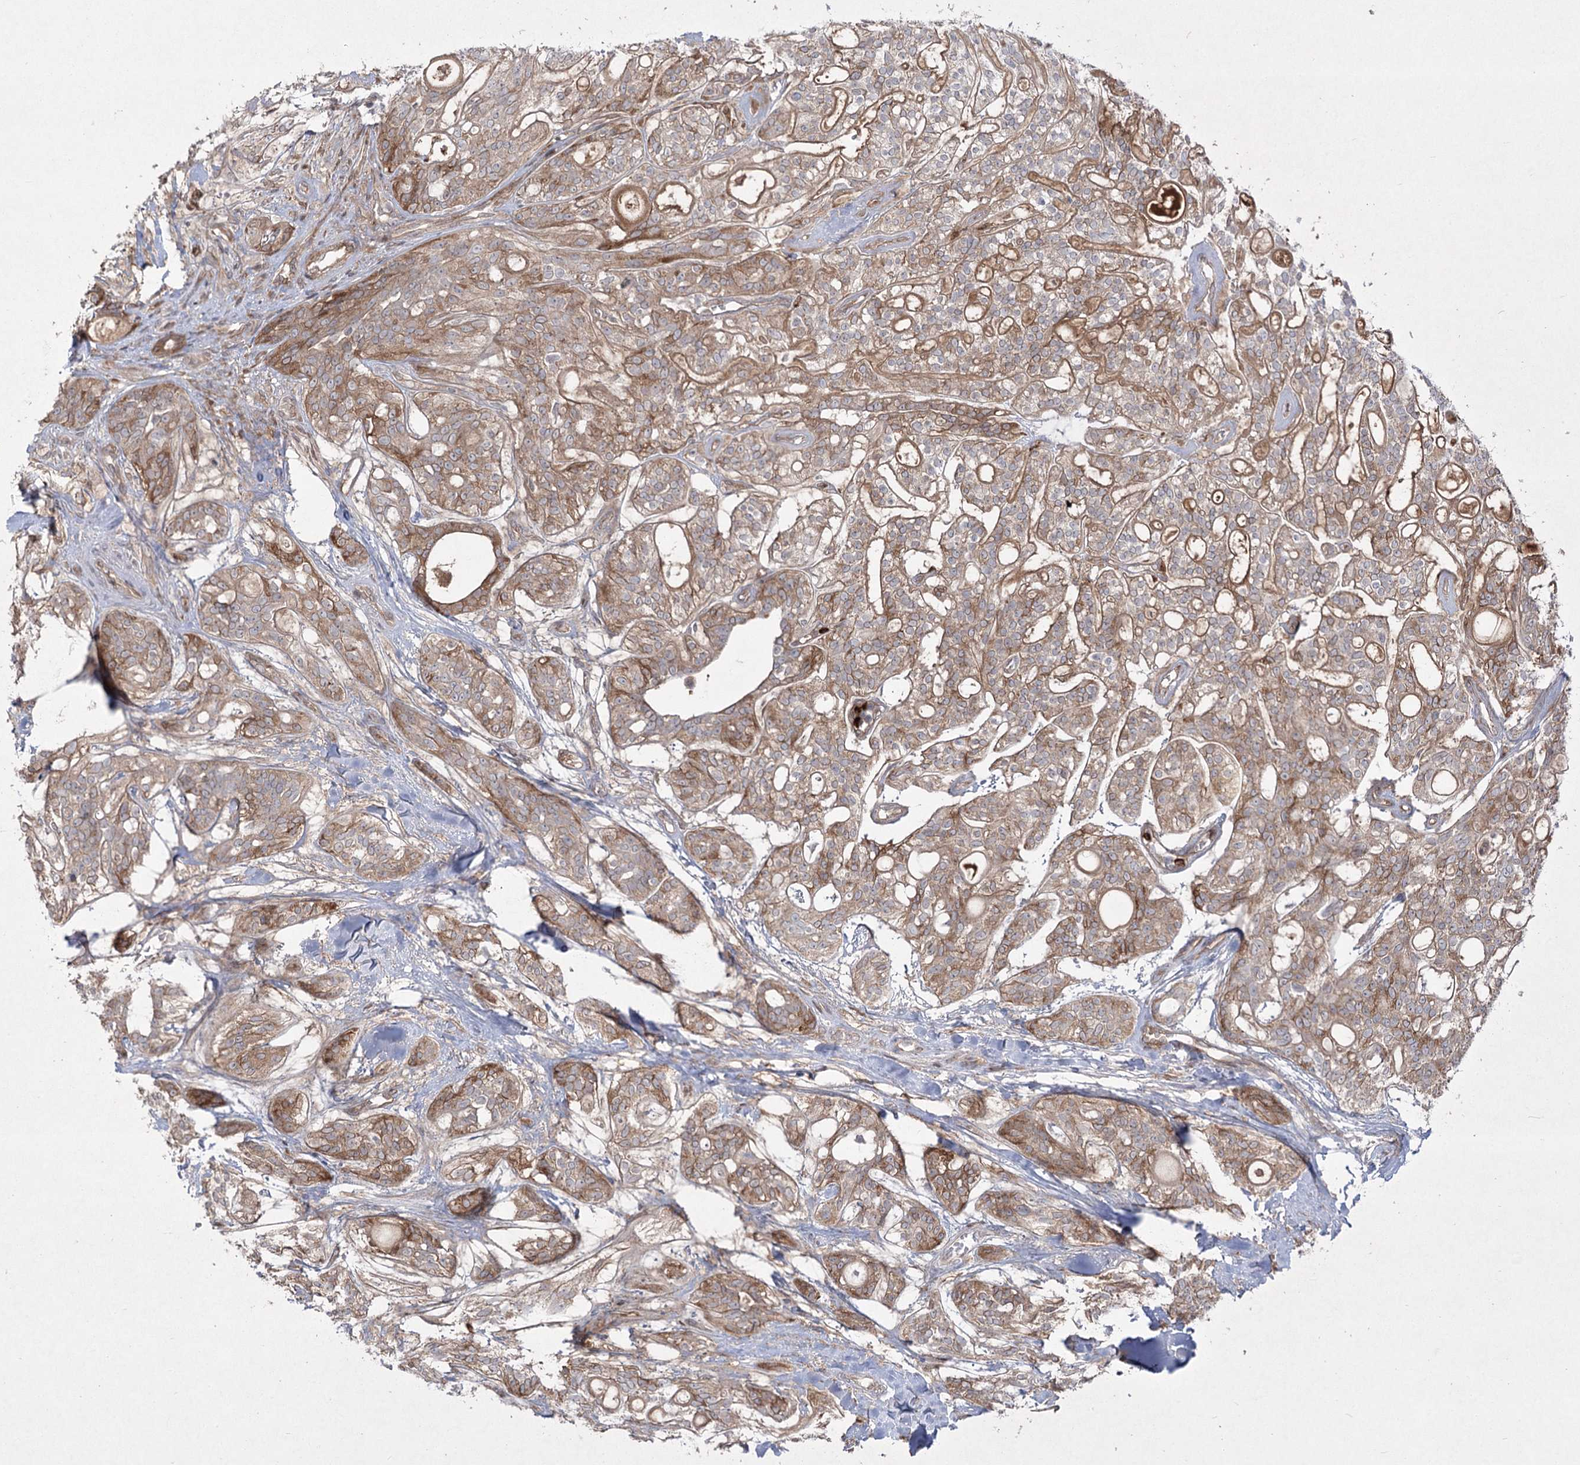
{"staining": {"intensity": "moderate", "quantity": ">75%", "location": "cytoplasmic/membranous"}, "tissue": "head and neck cancer", "cell_type": "Tumor cells", "image_type": "cancer", "snomed": [{"axis": "morphology", "description": "Adenocarcinoma, NOS"}, {"axis": "topography", "description": "Head-Neck"}], "caption": "IHC photomicrograph of neoplastic tissue: human head and neck adenocarcinoma stained using IHC displays medium levels of moderate protein expression localized specifically in the cytoplasmic/membranous of tumor cells, appearing as a cytoplasmic/membranous brown color.", "gene": "PLEKHA5", "patient": {"sex": "male", "age": 66}}